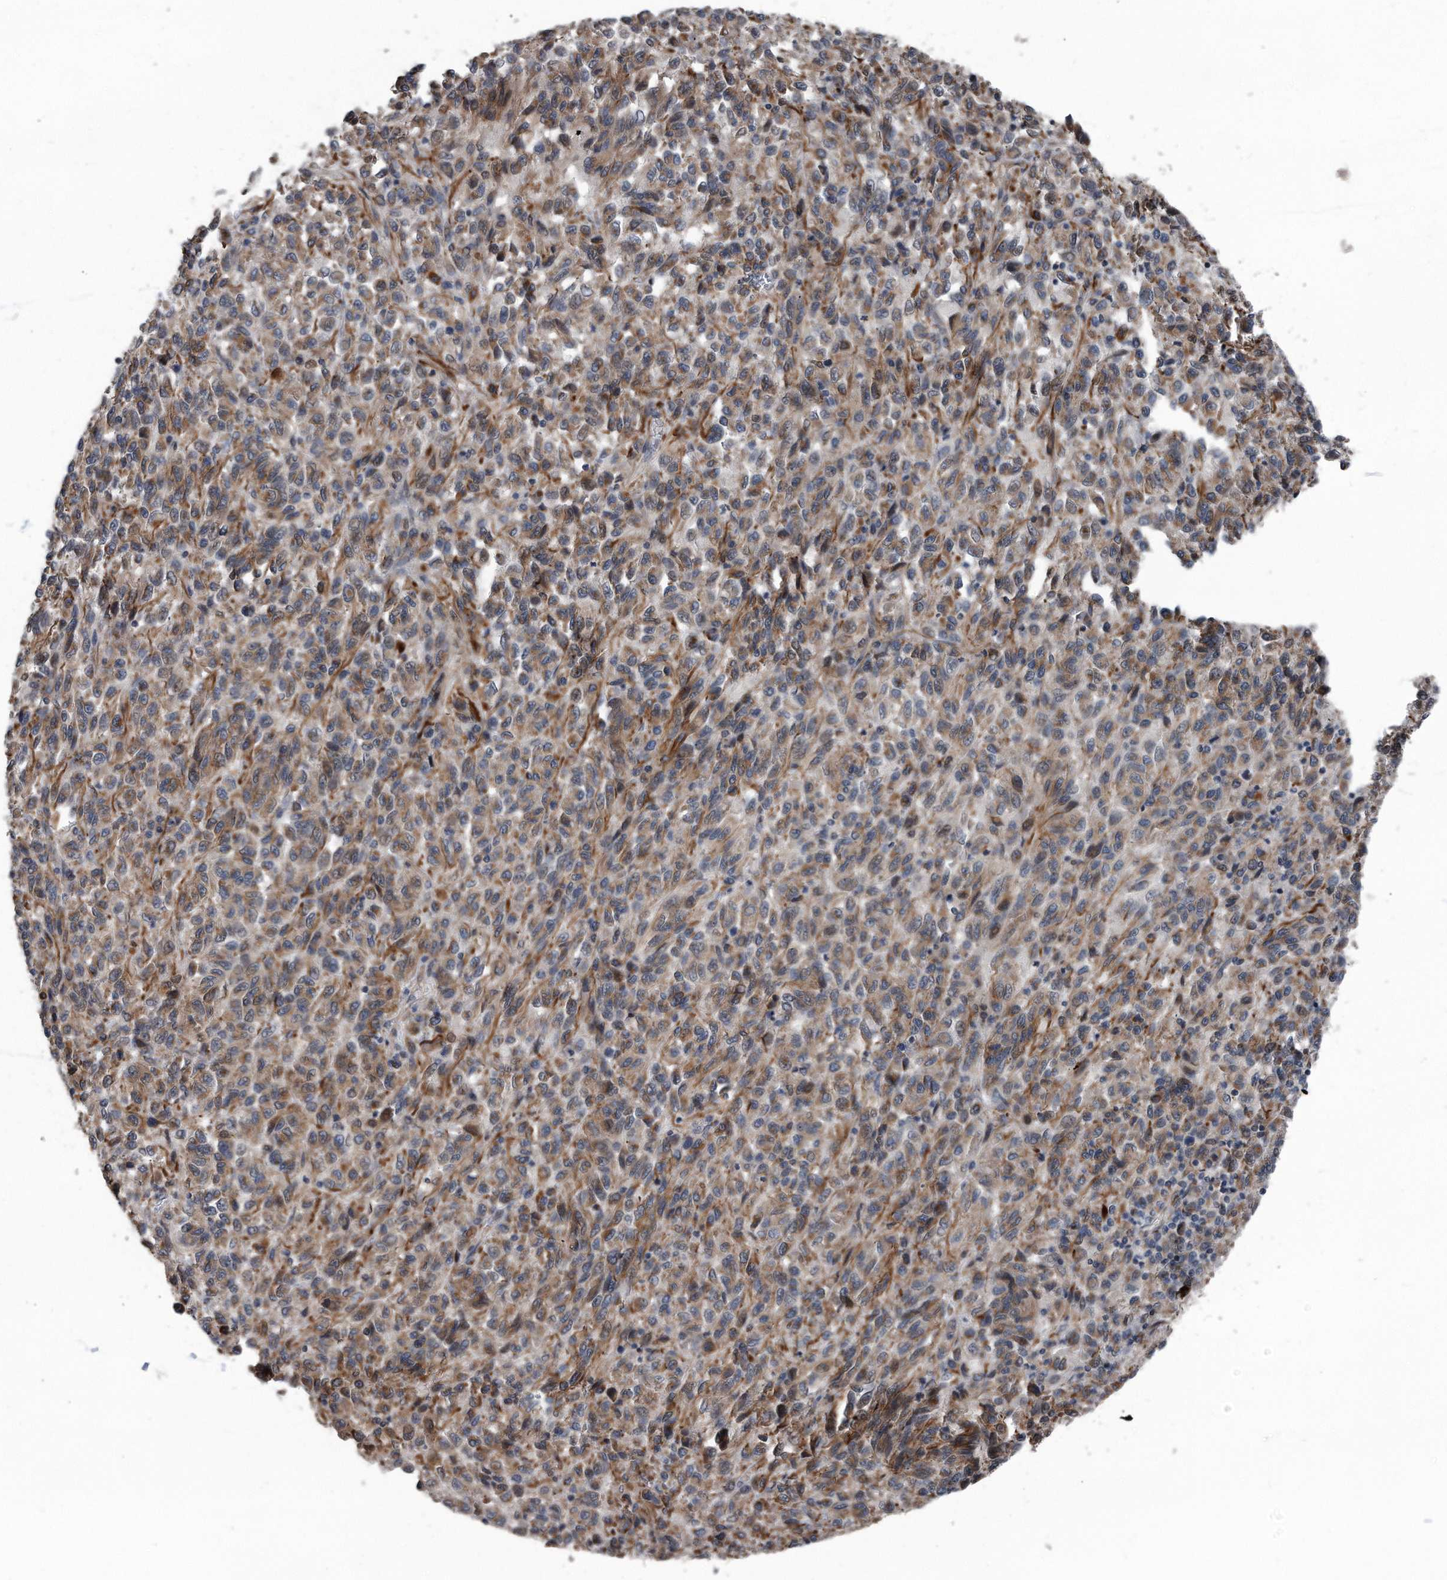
{"staining": {"intensity": "moderate", "quantity": ">75%", "location": "cytoplasmic/membranous"}, "tissue": "melanoma", "cell_type": "Tumor cells", "image_type": "cancer", "snomed": [{"axis": "morphology", "description": "Malignant melanoma, Metastatic site"}, {"axis": "topography", "description": "Lung"}], "caption": "High-power microscopy captured an immunohistochemistry (IHC) histopathology image of malignant melanoma (metastatic site), revealing moderate cytoplasmic/membranous positivity in approximately >75% of tumor cells.", "gene": "DST", "patient": {"sex": "male", "age": 64}}